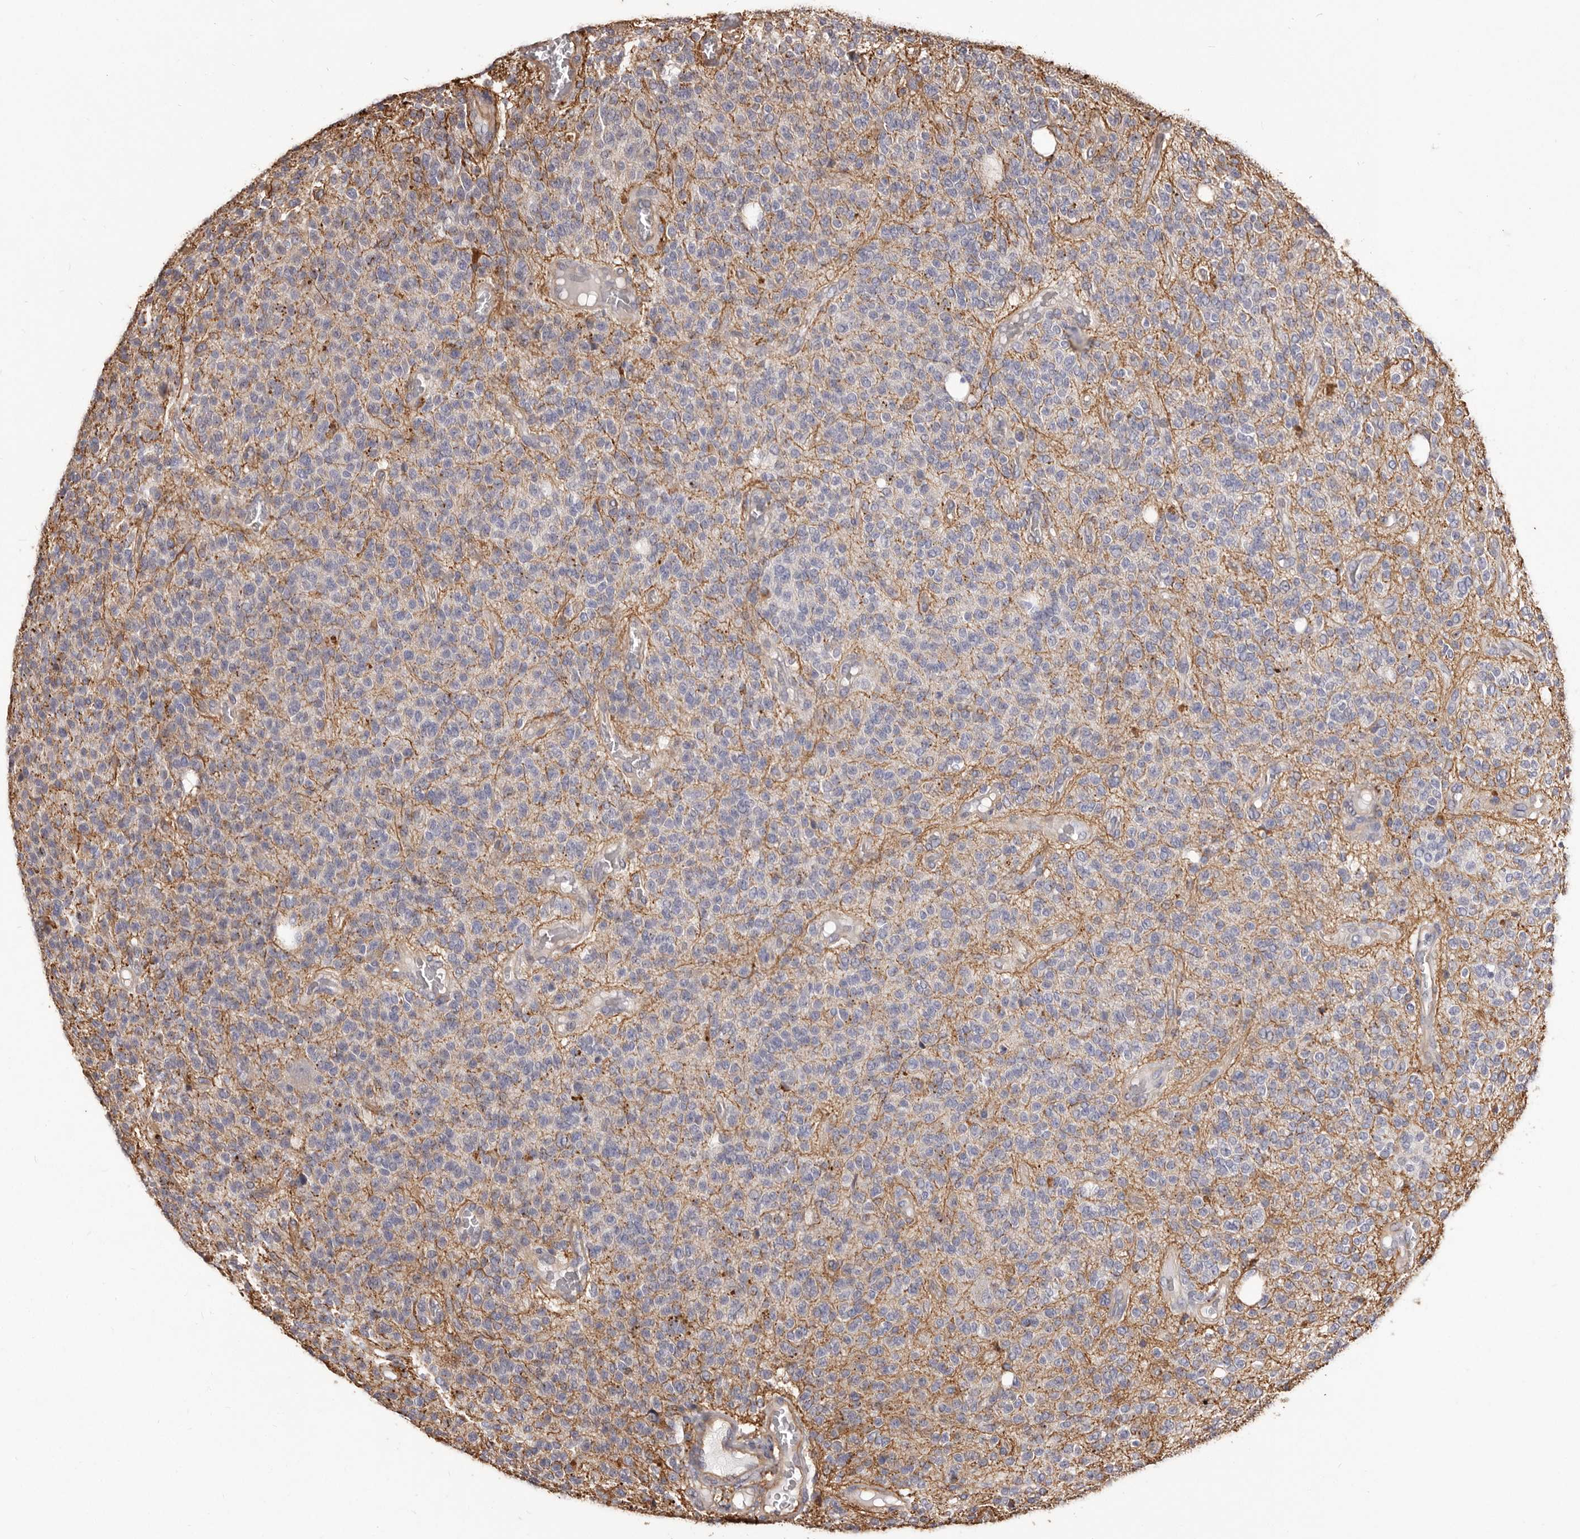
{"staining": {"intensity": "negative", "quantity": "none", "location": "none"}, "tissue": "glioma", "cell_type": "Tumor cells", "image_type": "cancer", "snomed": [{"axis": "morphology", "description": "Glioma, malignant, High grade"}, {"axis": "topography", "description": "Brain"}], "caption": "High magnification brightfield microscopy of high-grade glioma (malignant) stained with DAB (3,3'-diaminobenzidine) (brown) and counterstained with hematoxylin (blue): tumor cells show no significant expression.", "gene": "ALPK1", "patient": {"sex": "male", "age": 34}}